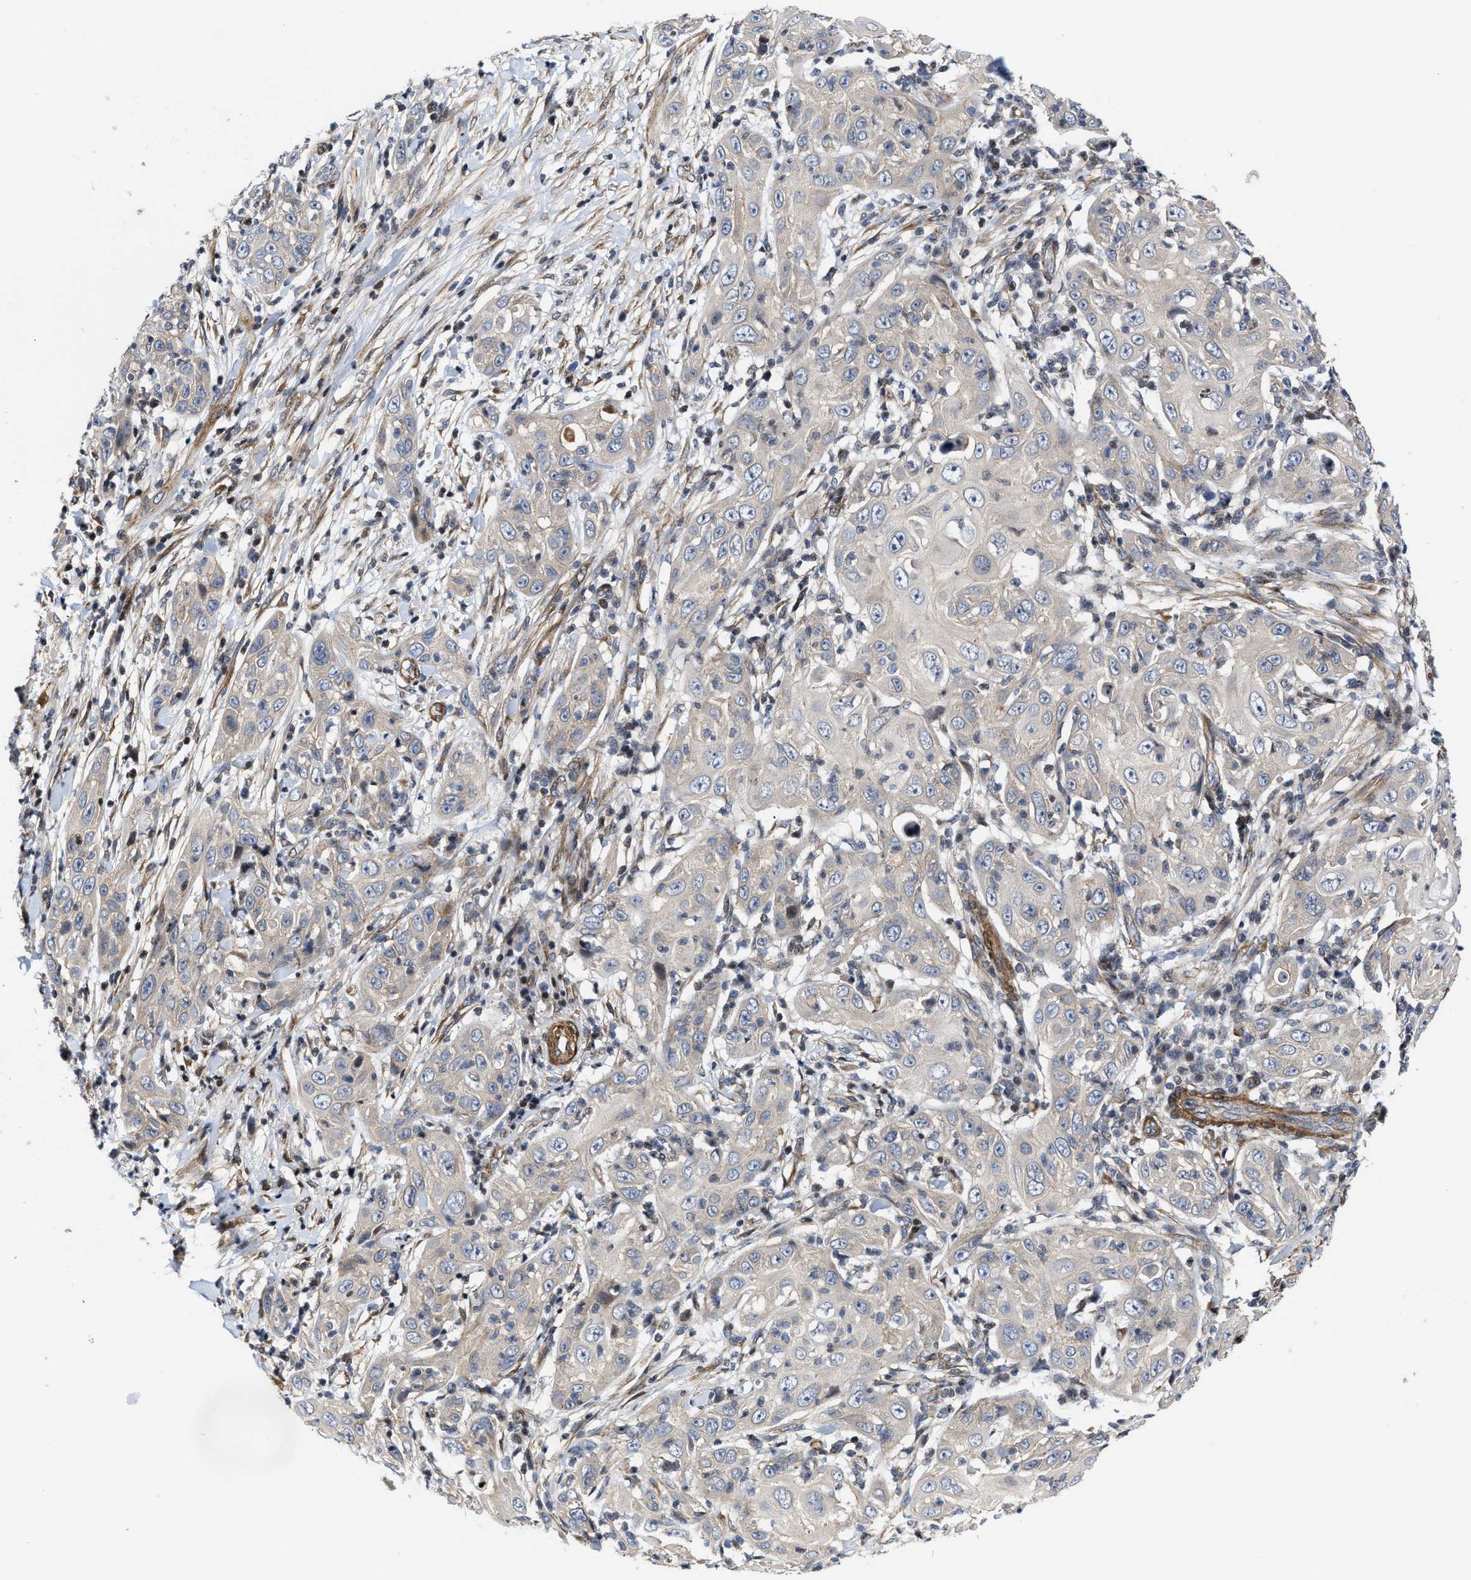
{"staining": {"intensity": "negative", "quantity": "none", "location": "none"}, "tissue": "skin cancer", "cell_type": "Tumor cells", "image_type": "cancer", "snomed": [{"axis": "morphology", "description": "Squamous cell carcinoma, NOS"}, {"axis": "topography", "description": "Skin"}], "caption": "This is an immunohistochemistry photomicrograph of human skin squamous cell carcinoma. There is no positivity in tumor cells.", "gene": "TGFB1I1", "patient": {"sex": "female", "age": 88}}